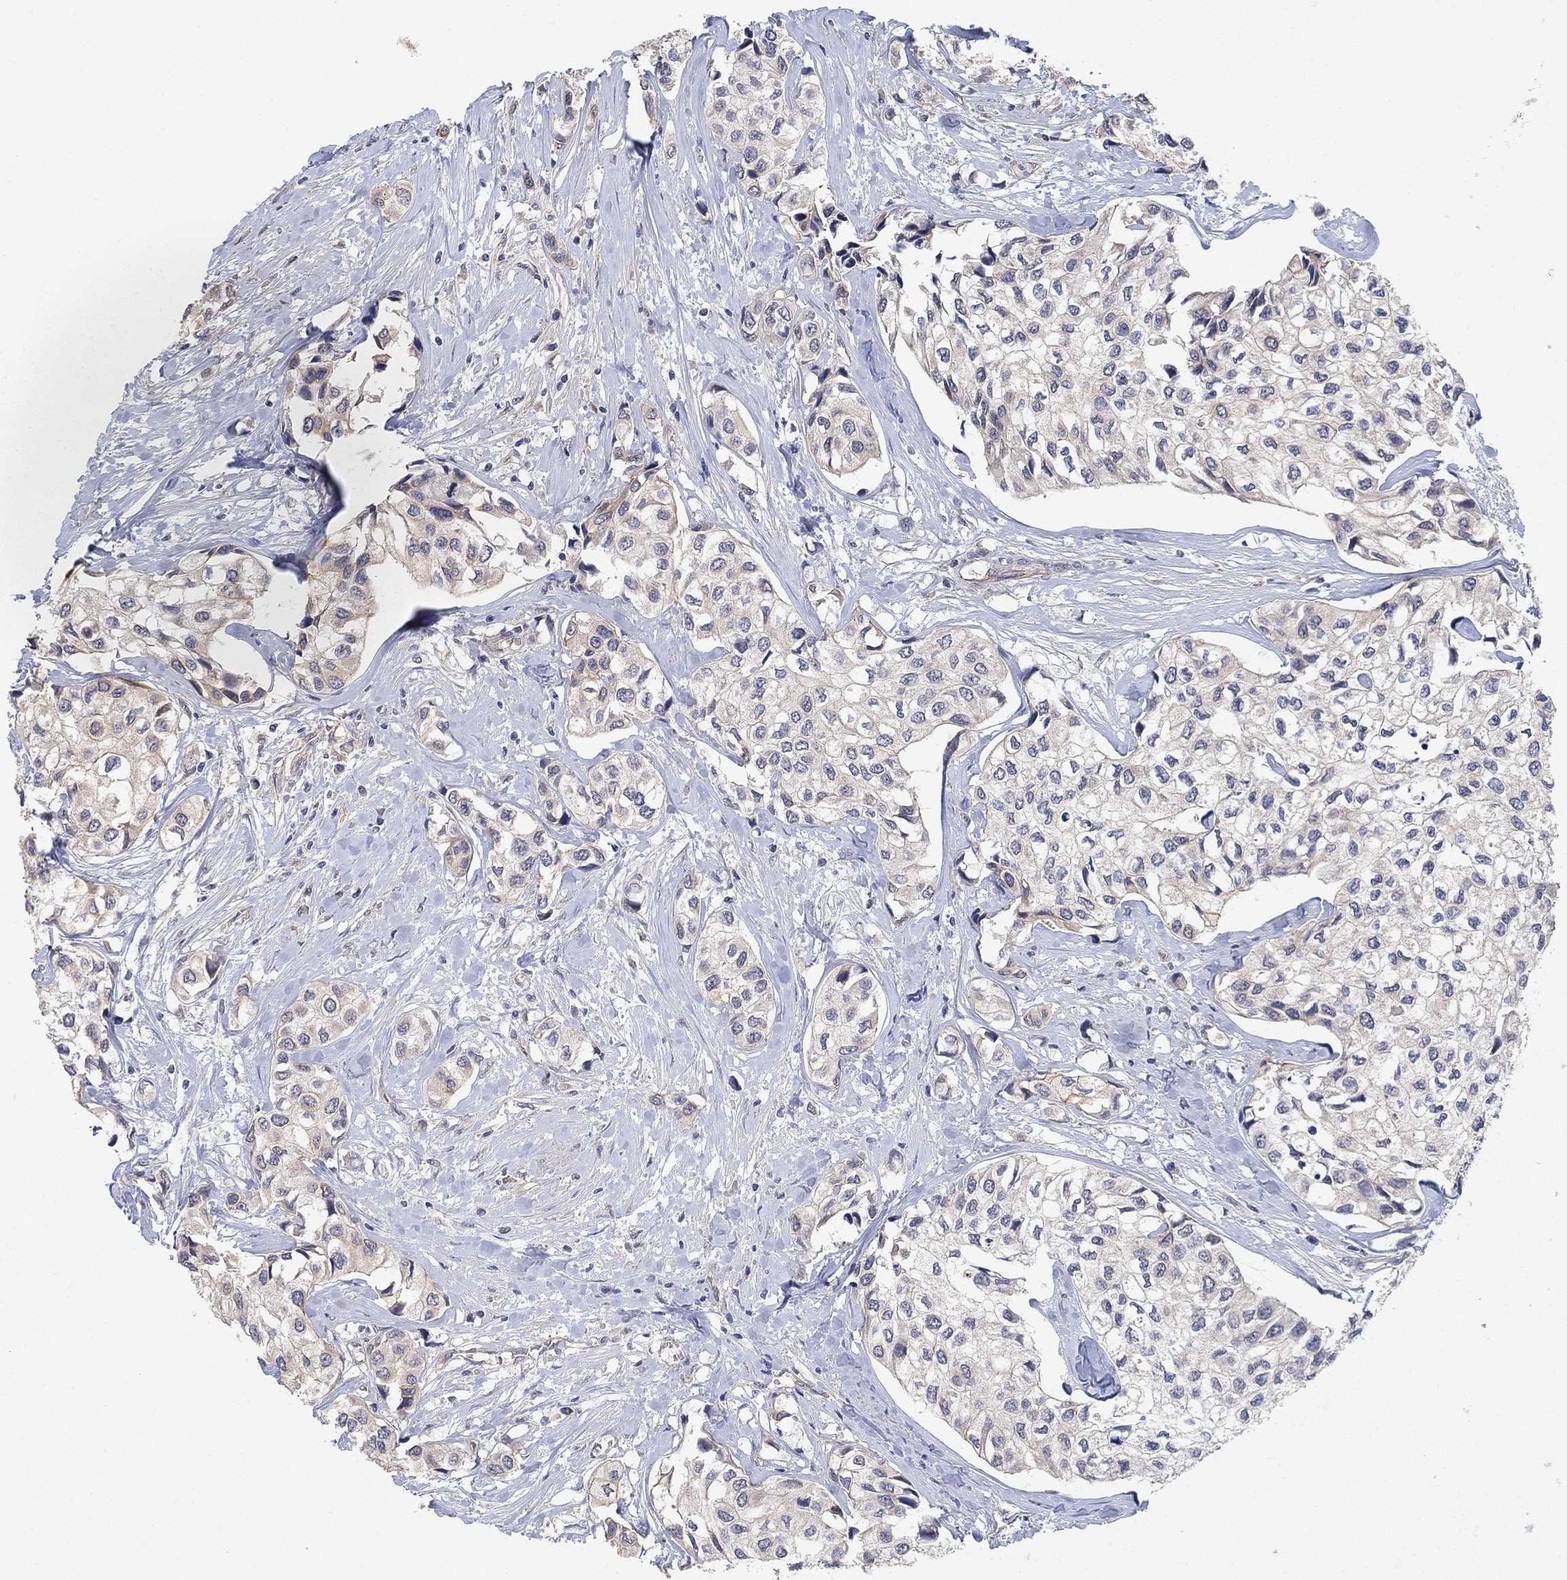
{"staining": {"intensity": "negative", "quantity": "none", "location": "none"}, "tissue": "urothelial cancer", "cell_type": "Tumor cells", "image_type": "cancer", "snomed": [{"axis": "morphology", "description": "Urothelial carcinoma, High grade"}, {"axis": "topography", "description": "Urinary bladder"}], "caption": "There is no significant staining in tumor cells of high-grade urothelial carcinoma.", "gene": "MCUR1", "patient": {"sex": "male", "age": 73}}